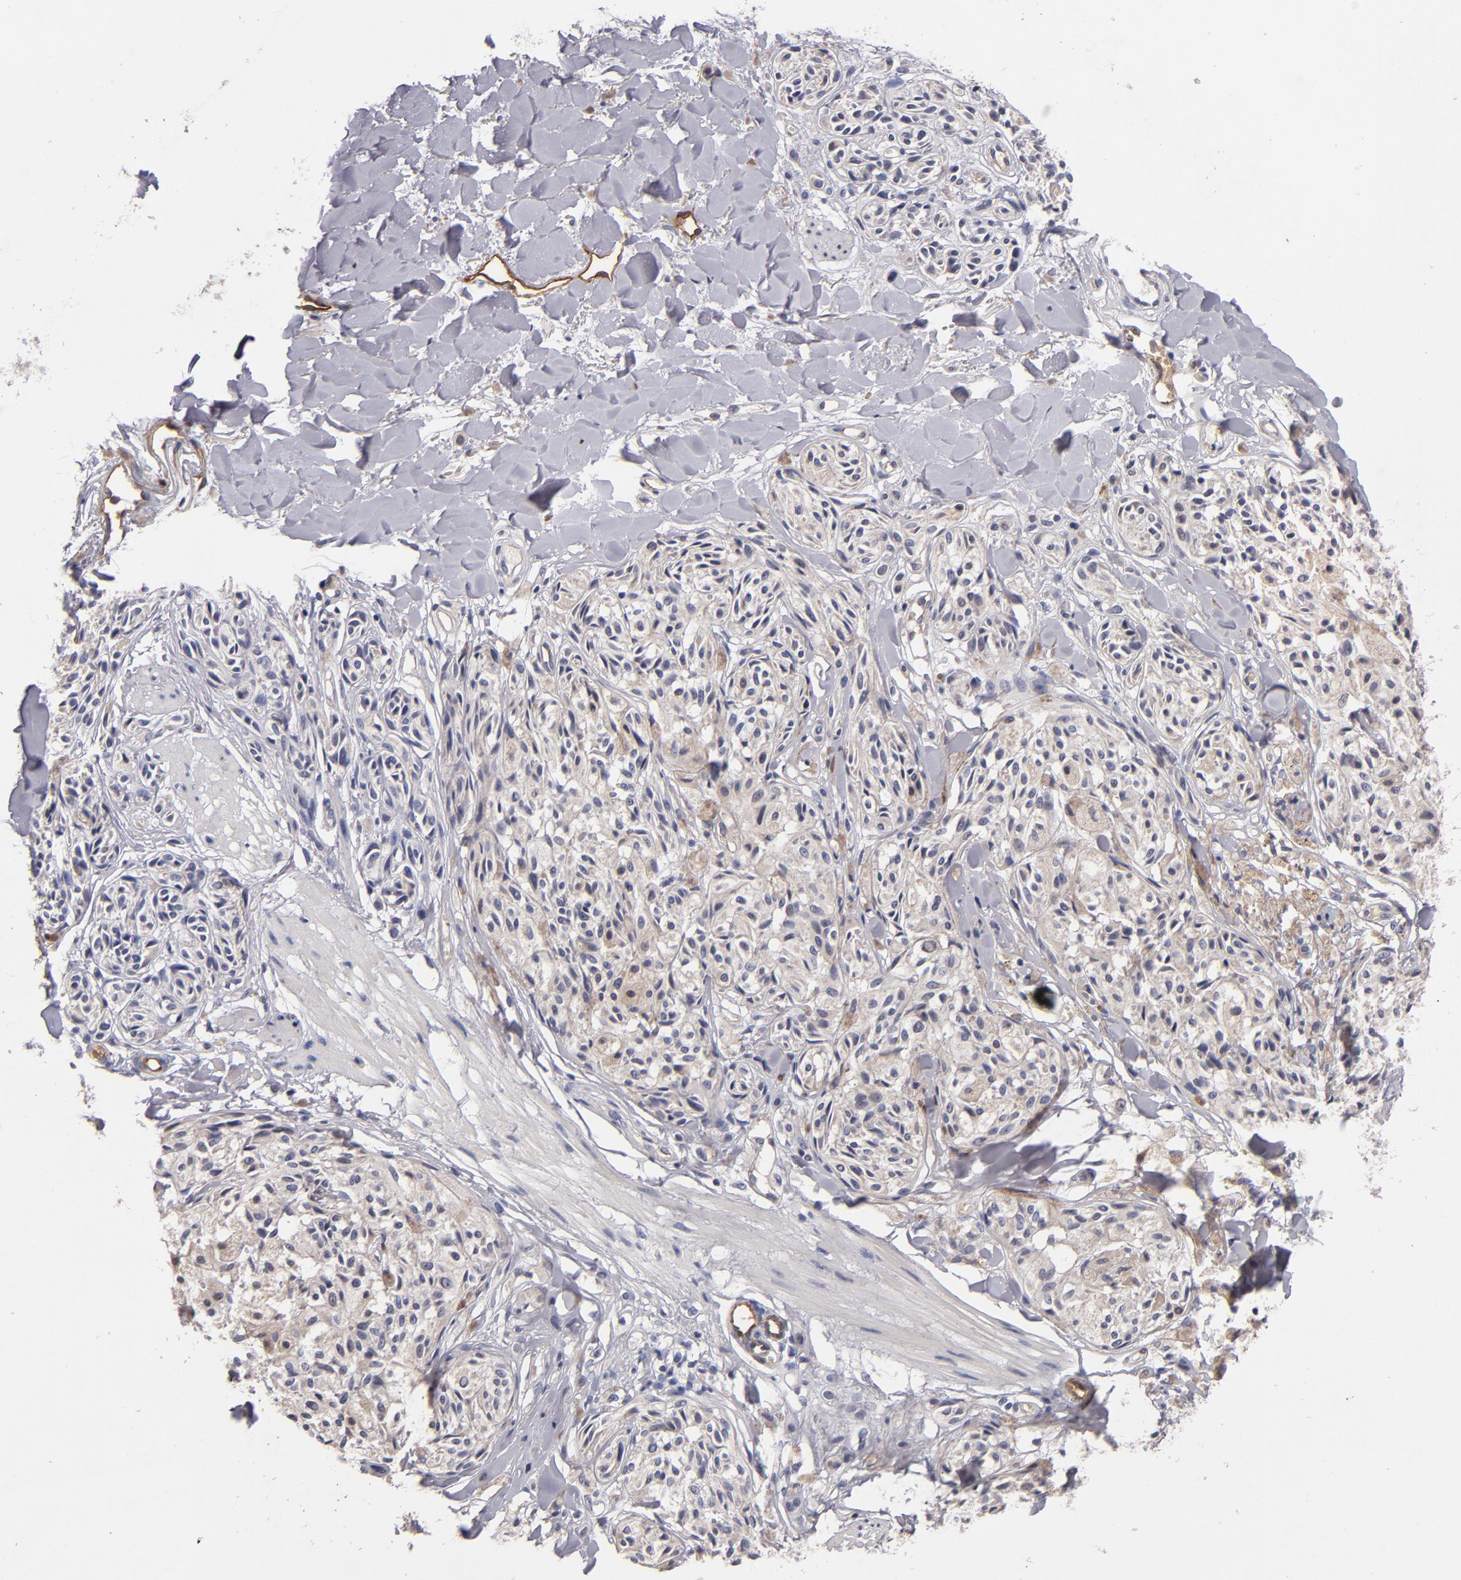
{"staining": {"intensity": "negative", "quantity": "none", "location": "none"}, "tissue": "melanoma", "cell_type": "Tumor cells", "image_type": "cancer", "snomed": [{"axis": "morphology", "description": "Malignant melanoma, Metastatic site"}, {"axis": "topography", "description": "Skin"}], "caption": "This image is of melanoma stained with immunohistochemistry (IHC) to label a protein in brown with the nuclei are counter-stained blue. There is no expression in tumor cells.", "gene": "CLDN5", "patient": {"sex": "female", "age": 66}}